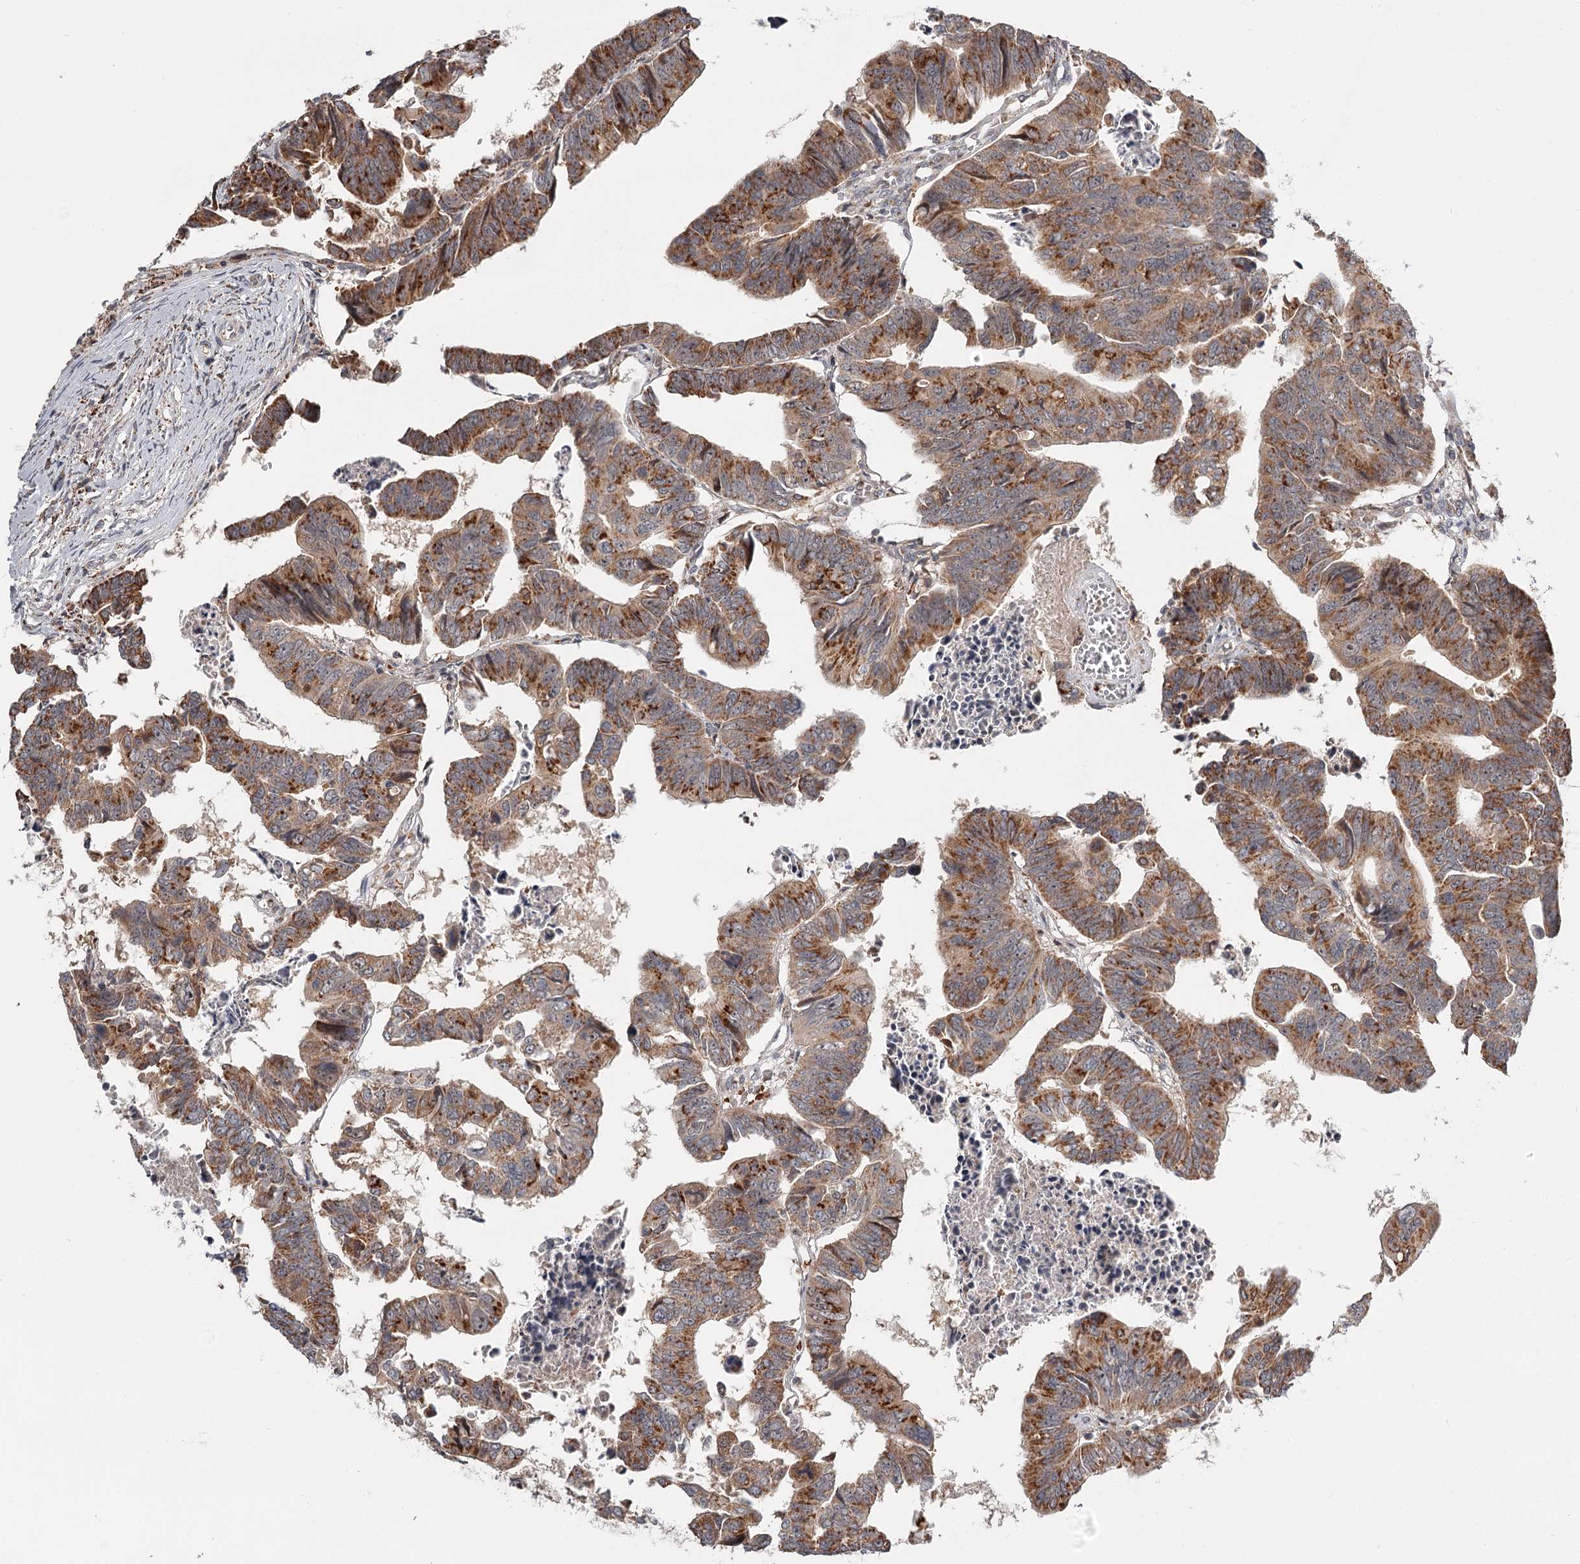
{"staining": {"intensity": "moderate", "quantity": ">75%", "location": "cytoplasmic/membranous"}, "tissue": "colorectal cancer", "cell_type": "Tumor cells", "image_type": "cancer", "snomed": [{"axis": "morphology", "description": "Adenocarcinoma, NOS"}, {"axis": "topography", "description": "Rectum"}], "caption": "Human colorectal adenocarcinoma stained with a brown dye reveals moderate cytoplasmic/membranous positive positivity in about >75% of tumor cells.", "gene": "CDC123", "patient": {"sex": "female", "age": 65}}